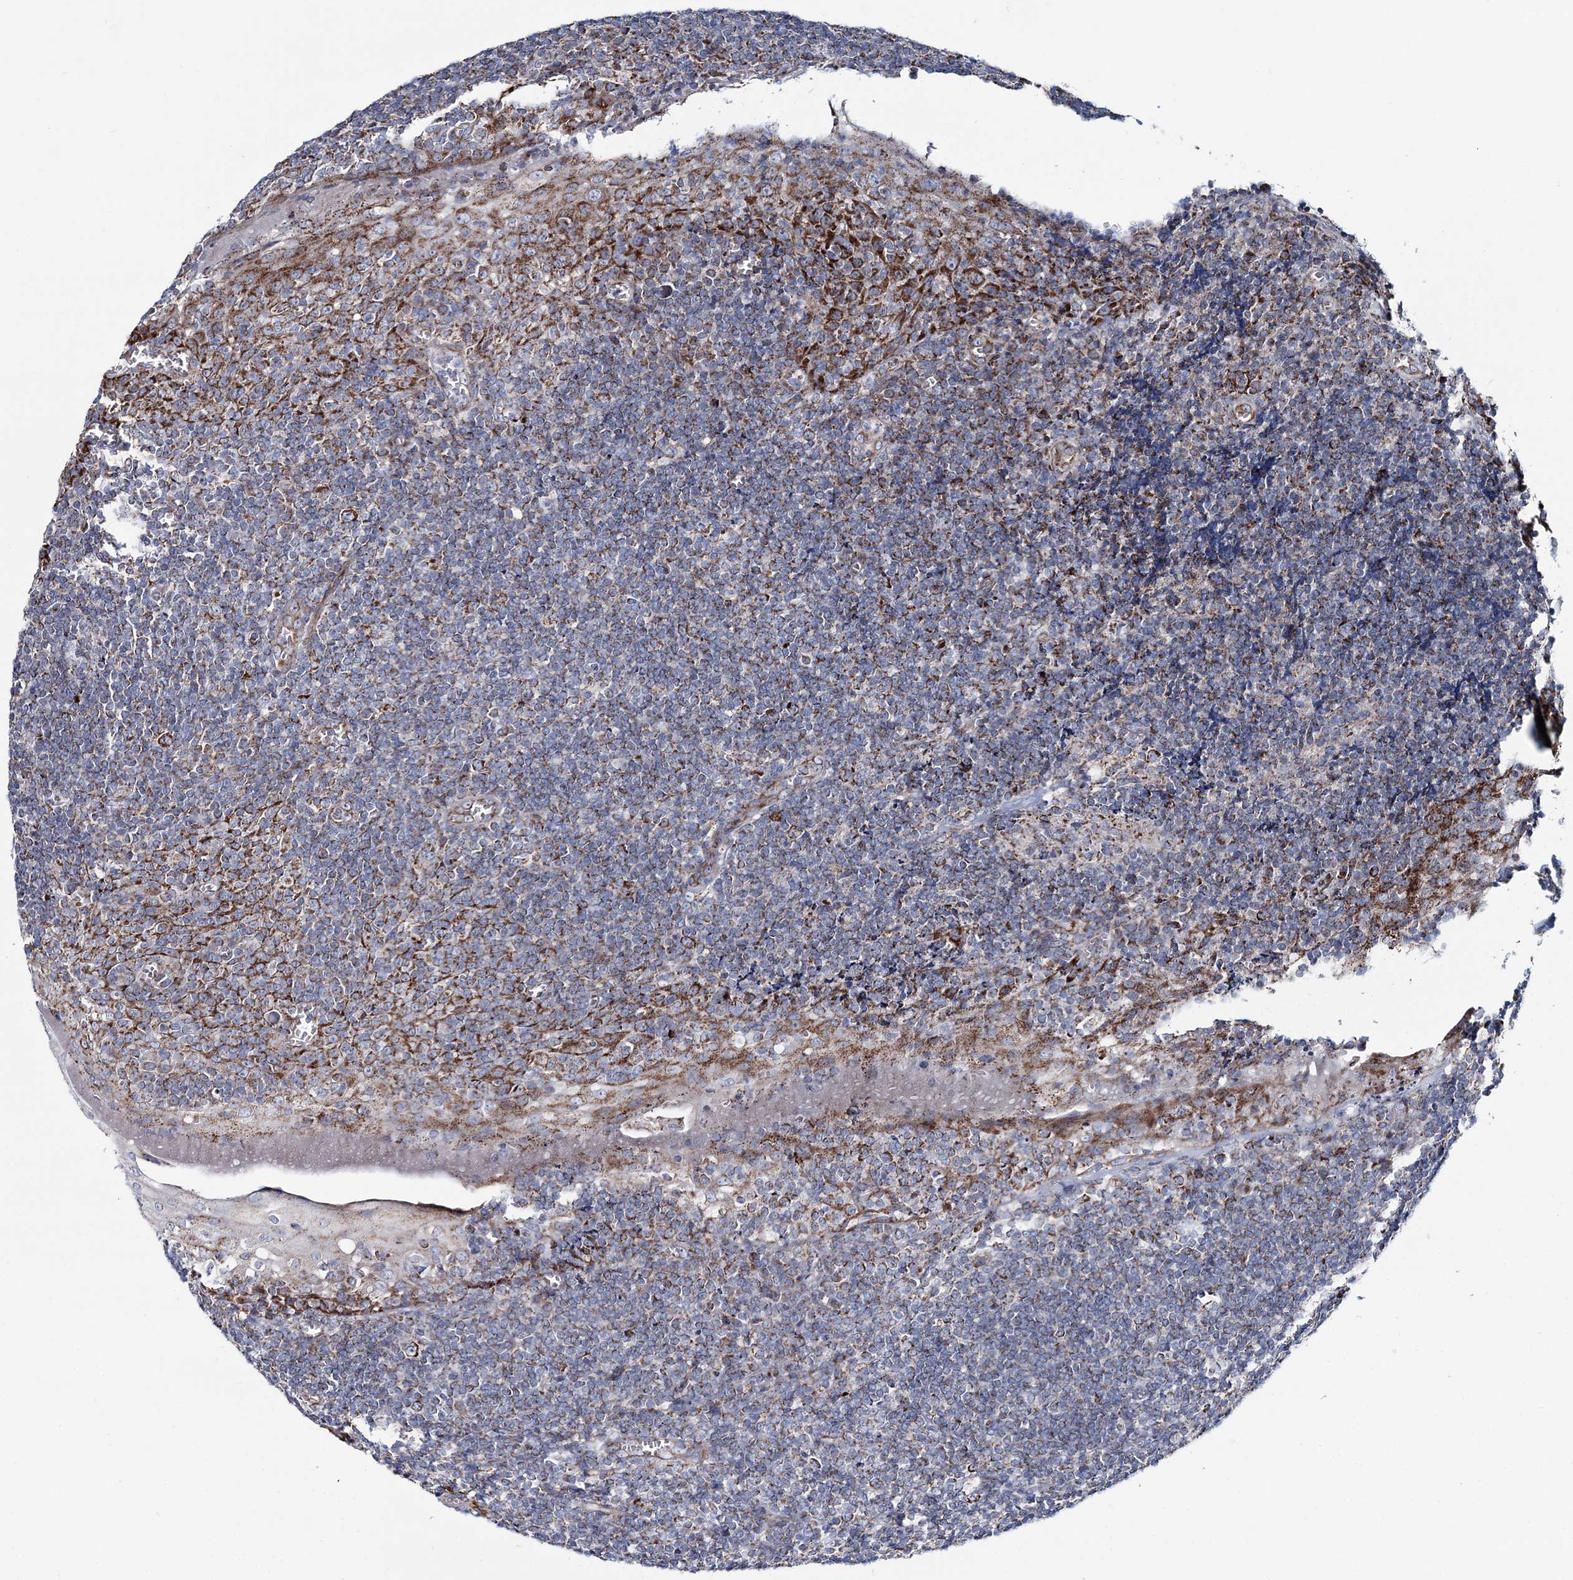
{"staining": {"intensity": "moderate", "quantity": ">75%", "location": "cytoplasmic/membranous"}, "tissue": "tonsil", "cell_type": "Germinal center cells", "image_type": "normal", "snomed": [{"axis": "morphology", "description": "Normal tissue, NOS"}, {"axis": "topography", "description": "Tonsil"}], "caption": "Protein staining demonstrates moderate cytoplasmic/membranous staining in approximately >75% of germinal center cells in benign tonsil. (DAB (3,3'-diaminobenzidine) IHC with brightfield microscopy, high magnification).", "gene": "ARHGAP6", "patient": {"sex": "male", "age": 37}}